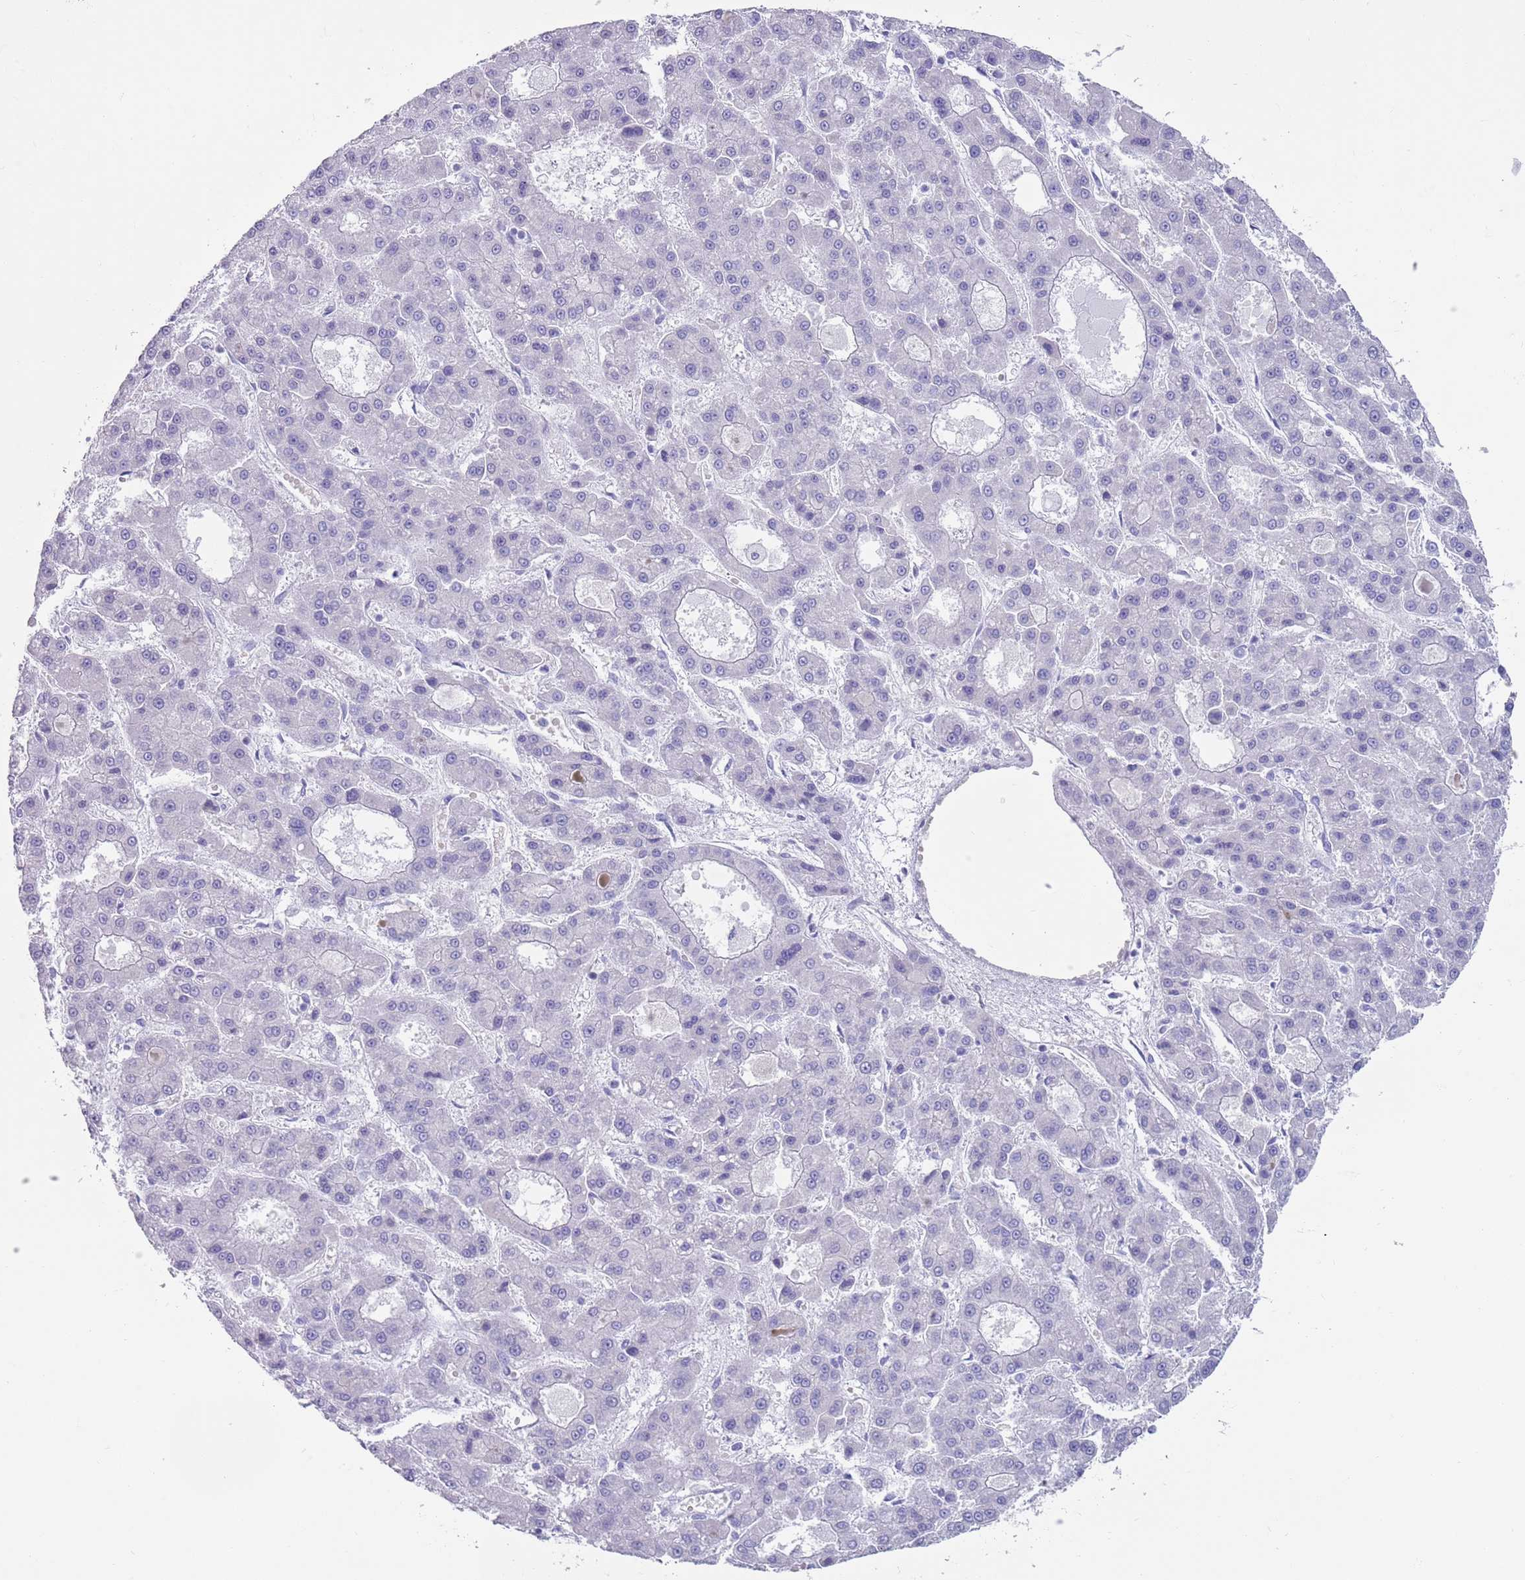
{"staining": {"intensity": "negative", "quantity": "none", "location": "none"}, "tissue": "liver cancer", "cell_type": "Tumor cells", "image_type": "cancer", "snomed": [{"axis": "morphology", "description": "Carcinoma, Hepatocellular, NOS"}, {"axis": "topography", "description": "Liver"}], "caption": "This is an IHC micrograph of human liver cancer. There is no staining in tumor cells.", "gene": "LY6G5B", "patient": {"sex": "male", "age": 70}}